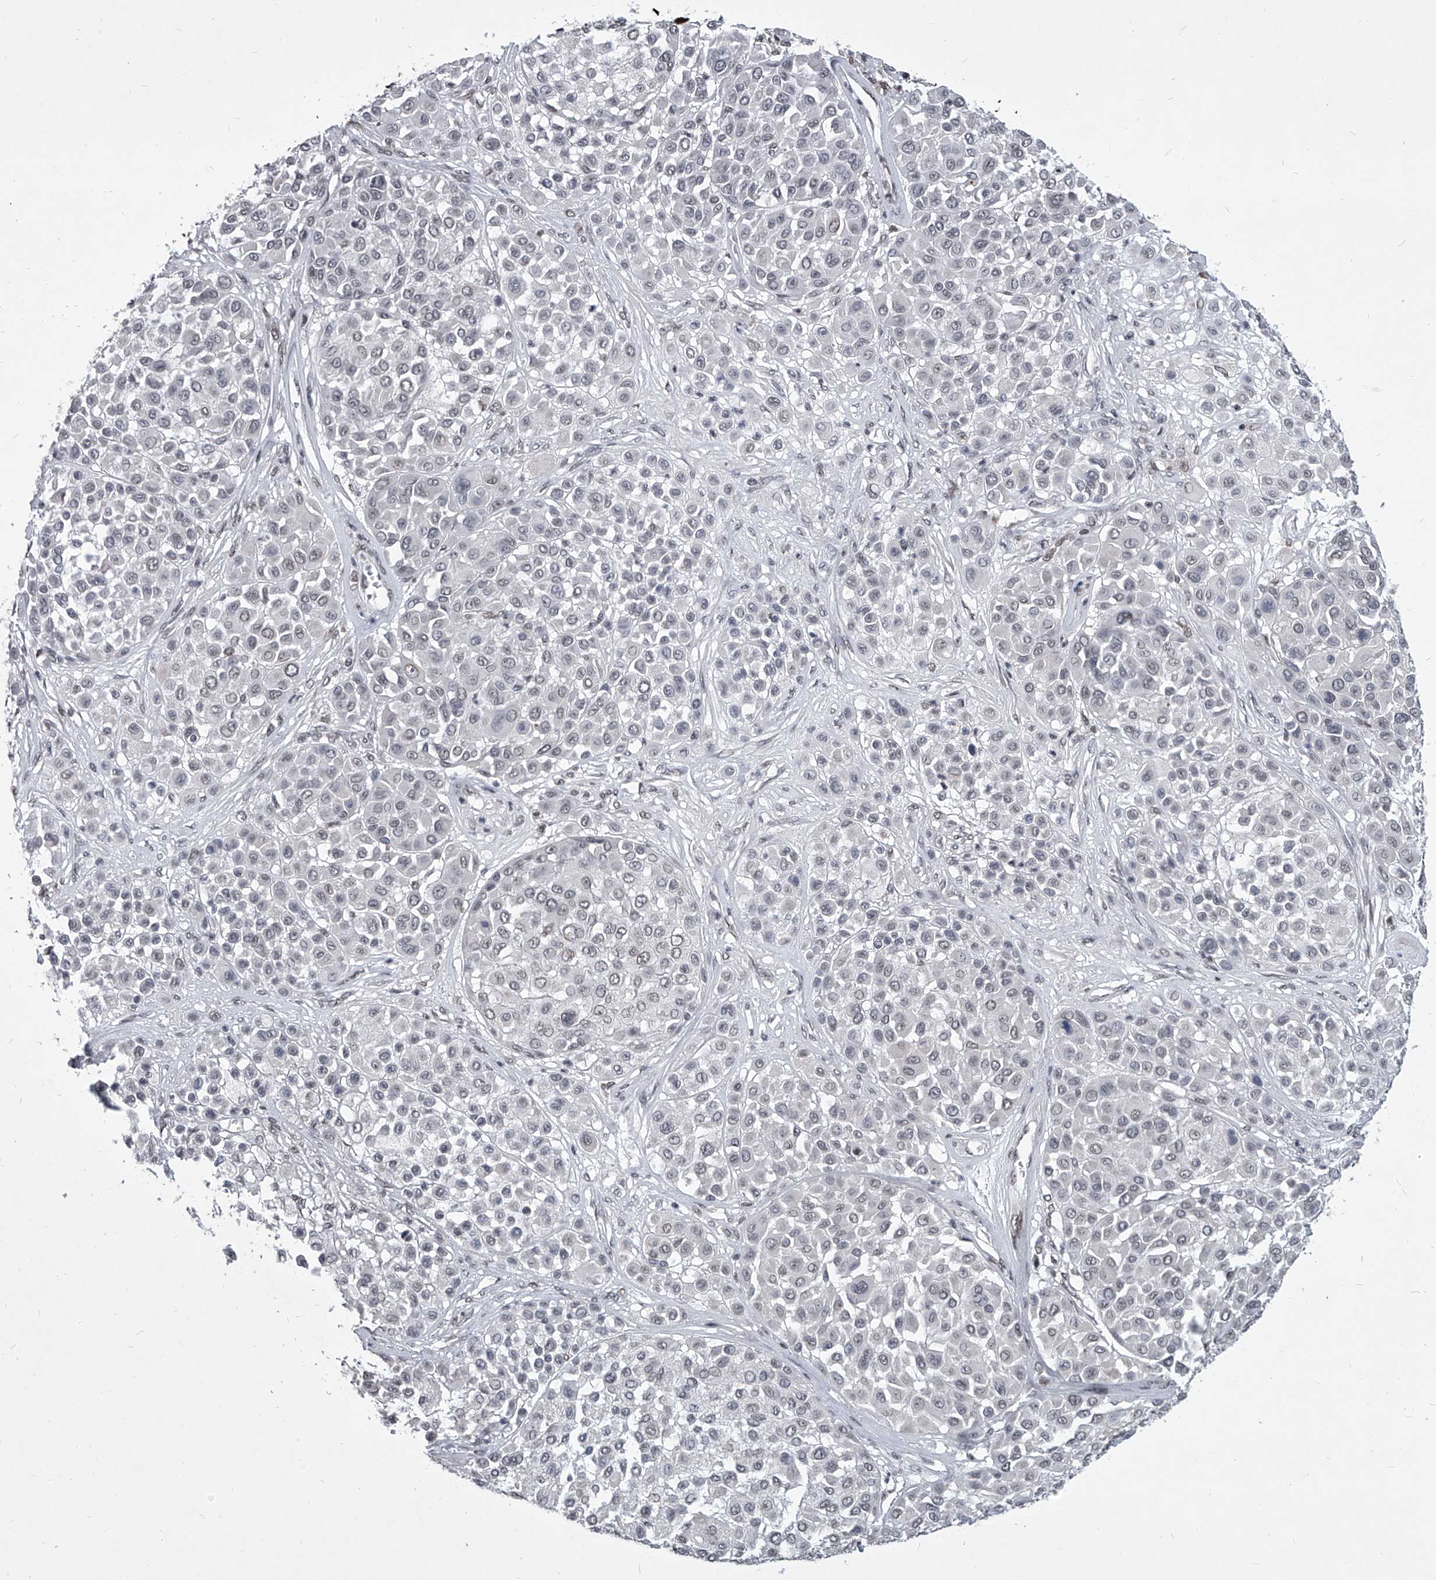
{"staining": {"intensity": "negative", "quantity": "none", "location": "none"}, "tissue": "melanoma", "cell_type": "Tumor cells", "image_type": "cancer", "snomed": [{"axis": "morphology", "description": "Malignant melanoma, Metastatic site"}, {"axis": "topography", "description": "Soft tissue"}], "caption": "Human malignant melanoma (metastatic site) stained for a protein using immunohistochemistry displays no positivity in tumor cells.", "gene": "PPIL4", "patient": {"sex": "male", "age": 41}}